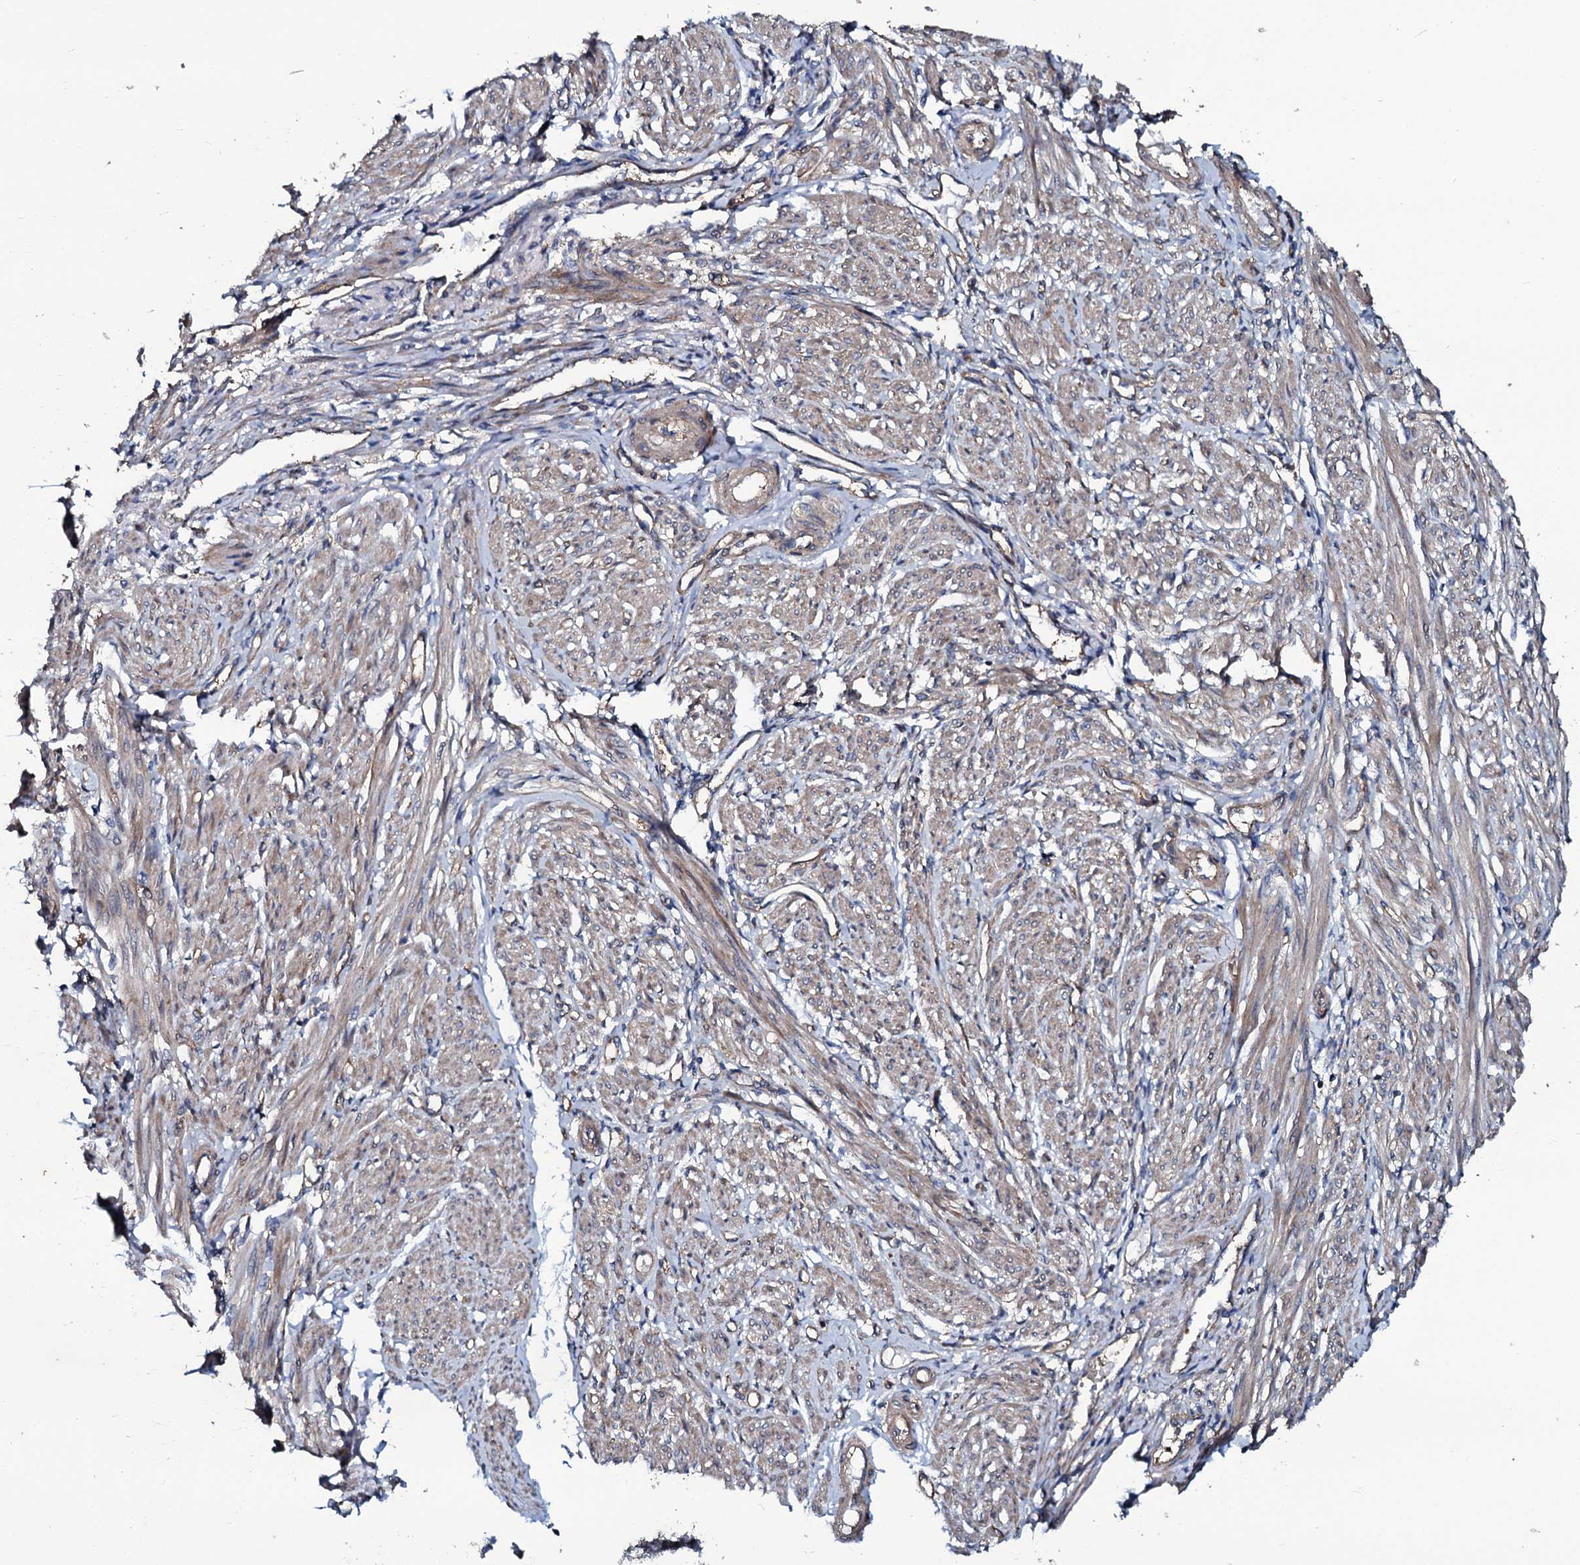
{"staining": {"intensity": "moderate", "quantity": "25%-75%", "location": "cytoplasmic/membranous"}, "tissue": "smooth muscle", "cell_type": "Smooth muscle cells", "image_type": "normal", "snomed": [{"axis": "morphology", "description": "Normal tissue, NOS"}, {"axis": "topography", "description": "Smooth muscle"}], "caption": "Immunohistochemical staining of benign human smooth muscle displays 25%-75% levels of moderate cytoplasmic/membranous protein expression in about 25%-75% of smooth muscle cells.", "gene": "USPL1", "patient": {"sex": "female", "age": 39}}